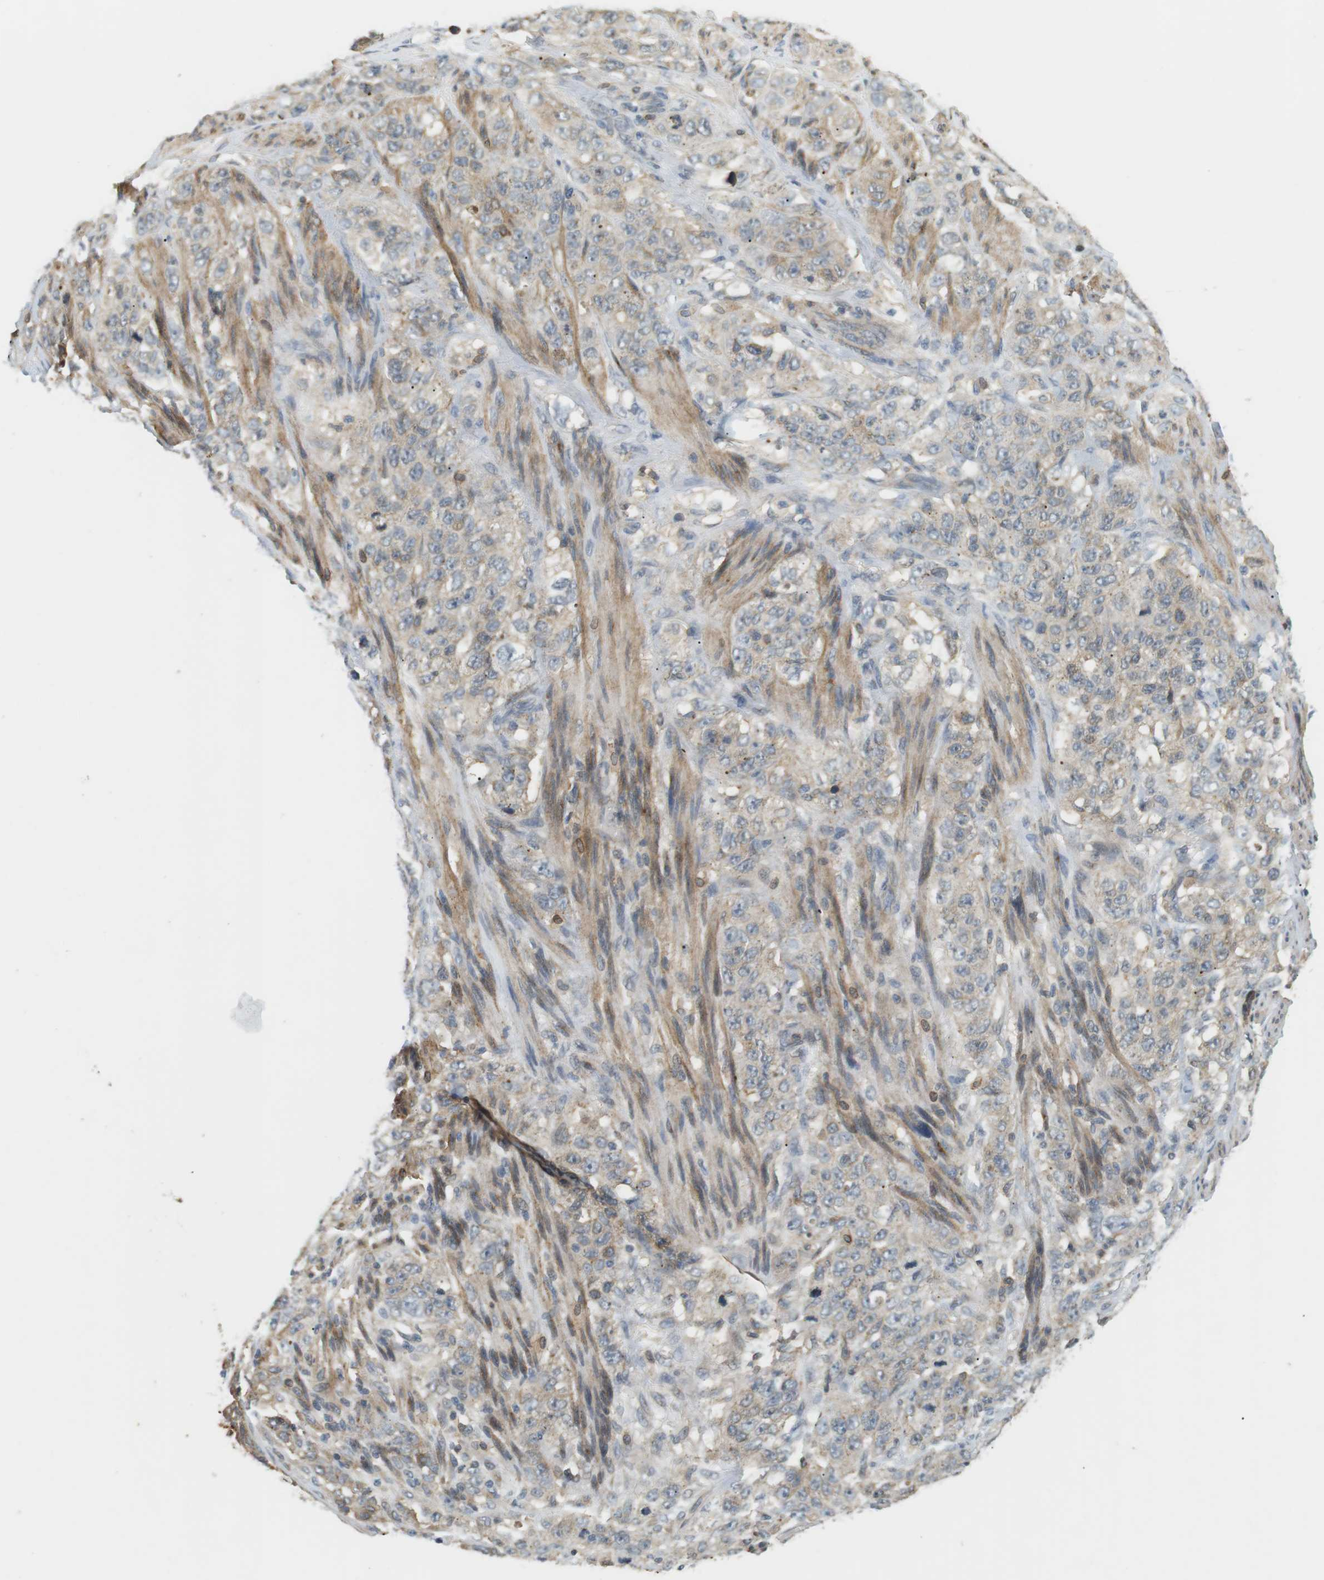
{"staining": {"intensity": "weak", "quantity": "<25%", "location": "cytoplasmic/membranous"}, "tissue": "stomach cancer", "cell_type": "Tumor cells", "image_type": "cancer", "snomed": [{"axis": "morphology", "description": "Adenocarcinoma, NOS"}, {"axis": "topography", "description": "Stomach"}], "caption": "Histopathology image shows no significant protein expression in tumor cells of stomach cancer. The staining was performed using DAB to visualize the protein expression in brown, while the nuclei were stained in blue with hematoxylin (Magnification: 20x).", "gene": "P2RY1", "patient": {"sex": "male", "age": 48}}